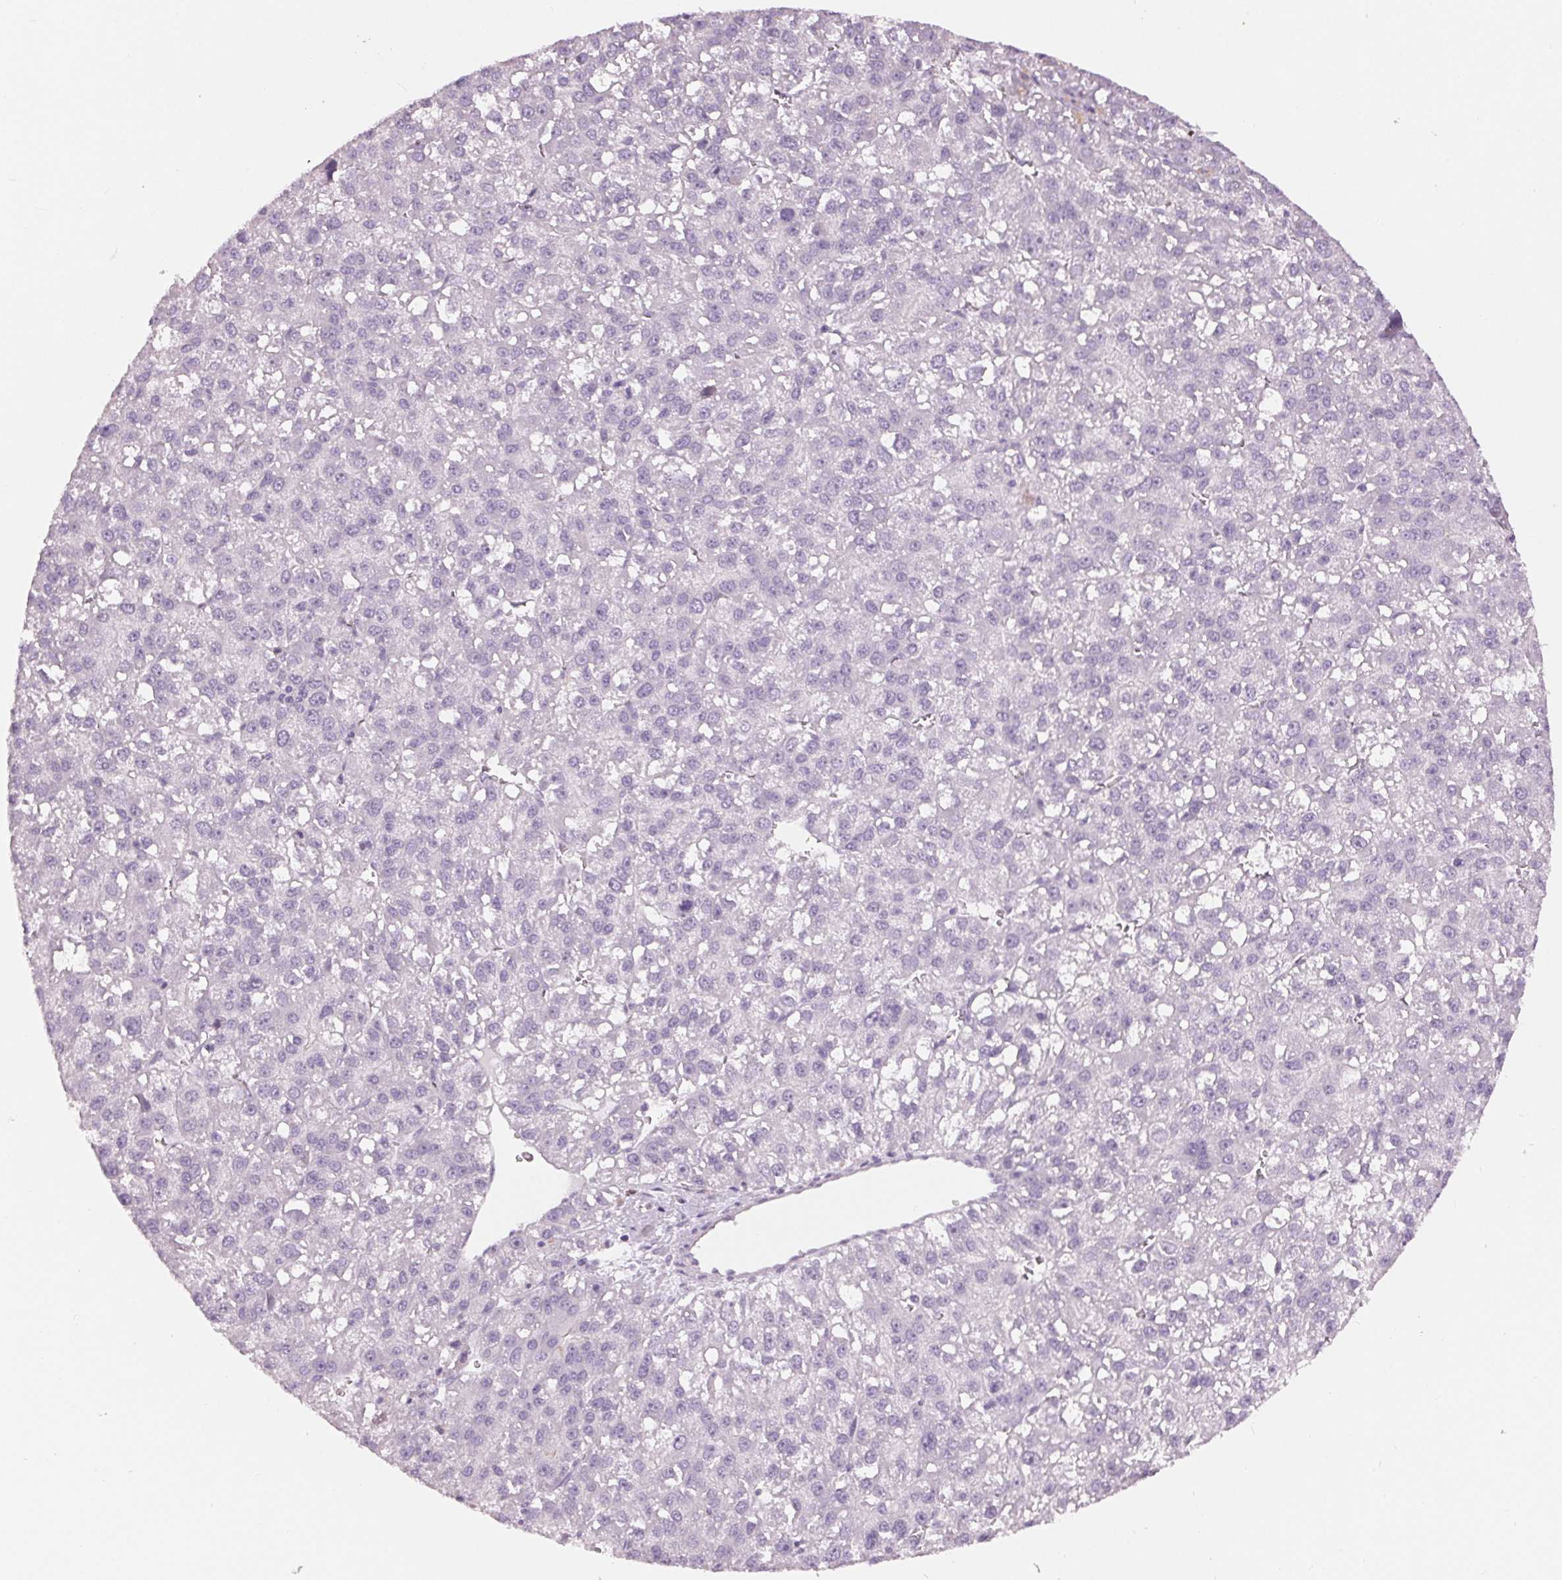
{"staining": {"intensity": "negative", "quantity": "none", "location": "none"}, "tissue": "liver cancer", "cell_type": "Tumor cells", "image_type": "cancer", "snomed": [{"axis": "morphology", "description": "Carcinoma, Hepatocellular, NOS"}, {"axis": "topography", "description": "Liver"}], "caption": "IHC of liver hepatocellular carcinoma shows no positivity in tumor cells.", "gene": "MISP", "patient": {"sex": "female", "age": 70}}